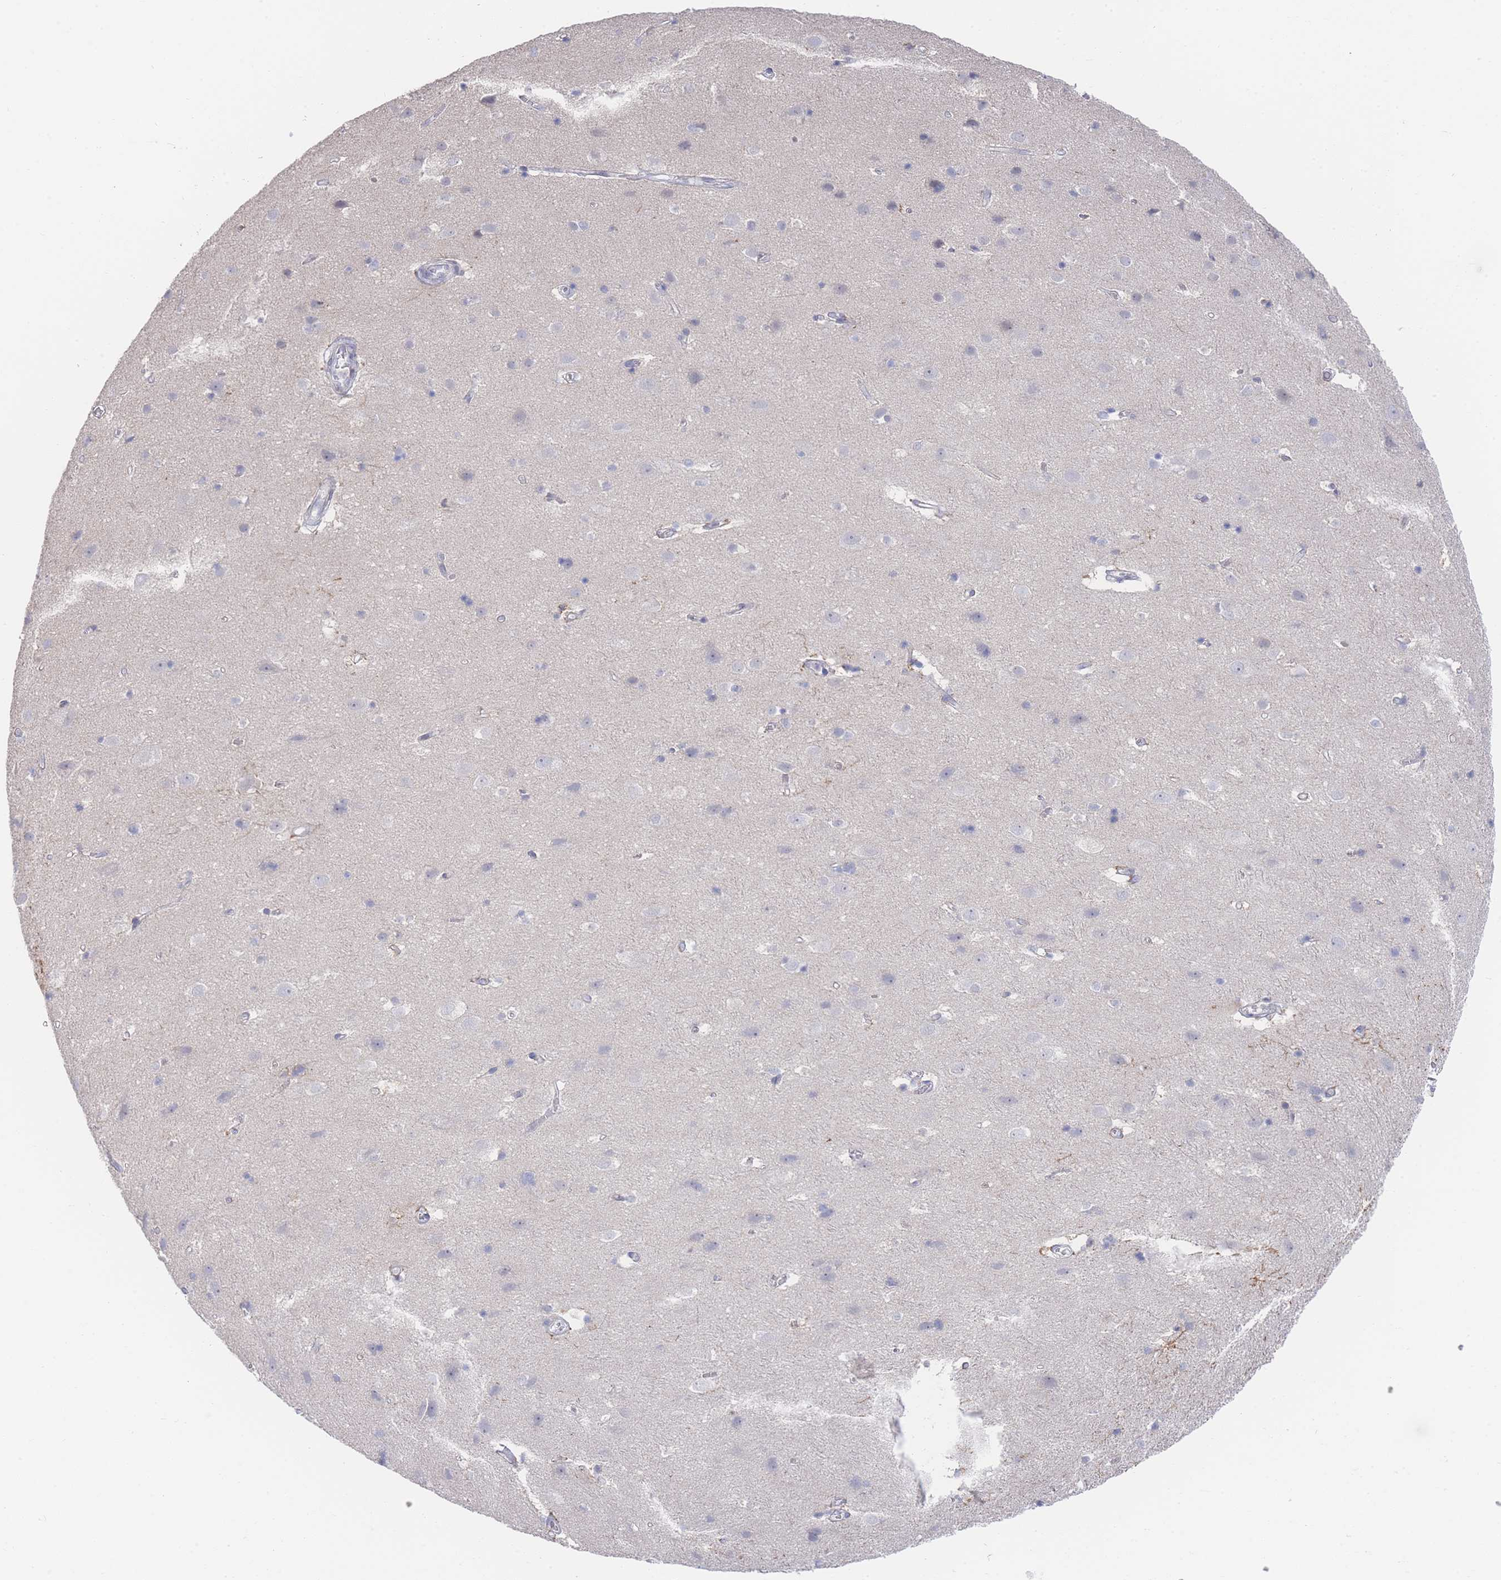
{"staining": {"intensity": "negative", "quantity": "none", "location": "none"}, "tissue": "cerebral cortex", "cell_type": "Endothelial cells", "image_type": "normal", "snomed": [{"axis": "morphology", "description": "Normal tissue, NOS"}, {"axis": "topography", "description": "Cerebral cortex"}], "caption": "A high-resolution histopathology image shows immunohistochemistry (IHC) staining of unremarkable cerebral cortex, which displays no significant staining in endothelial cells. (DAB (3,3'-diaminobenzidine) IHC visualized using brightfield microscopy, high magnification).", "gene": "ZNF142", "patient": {"sex": "male", "age": 54}}